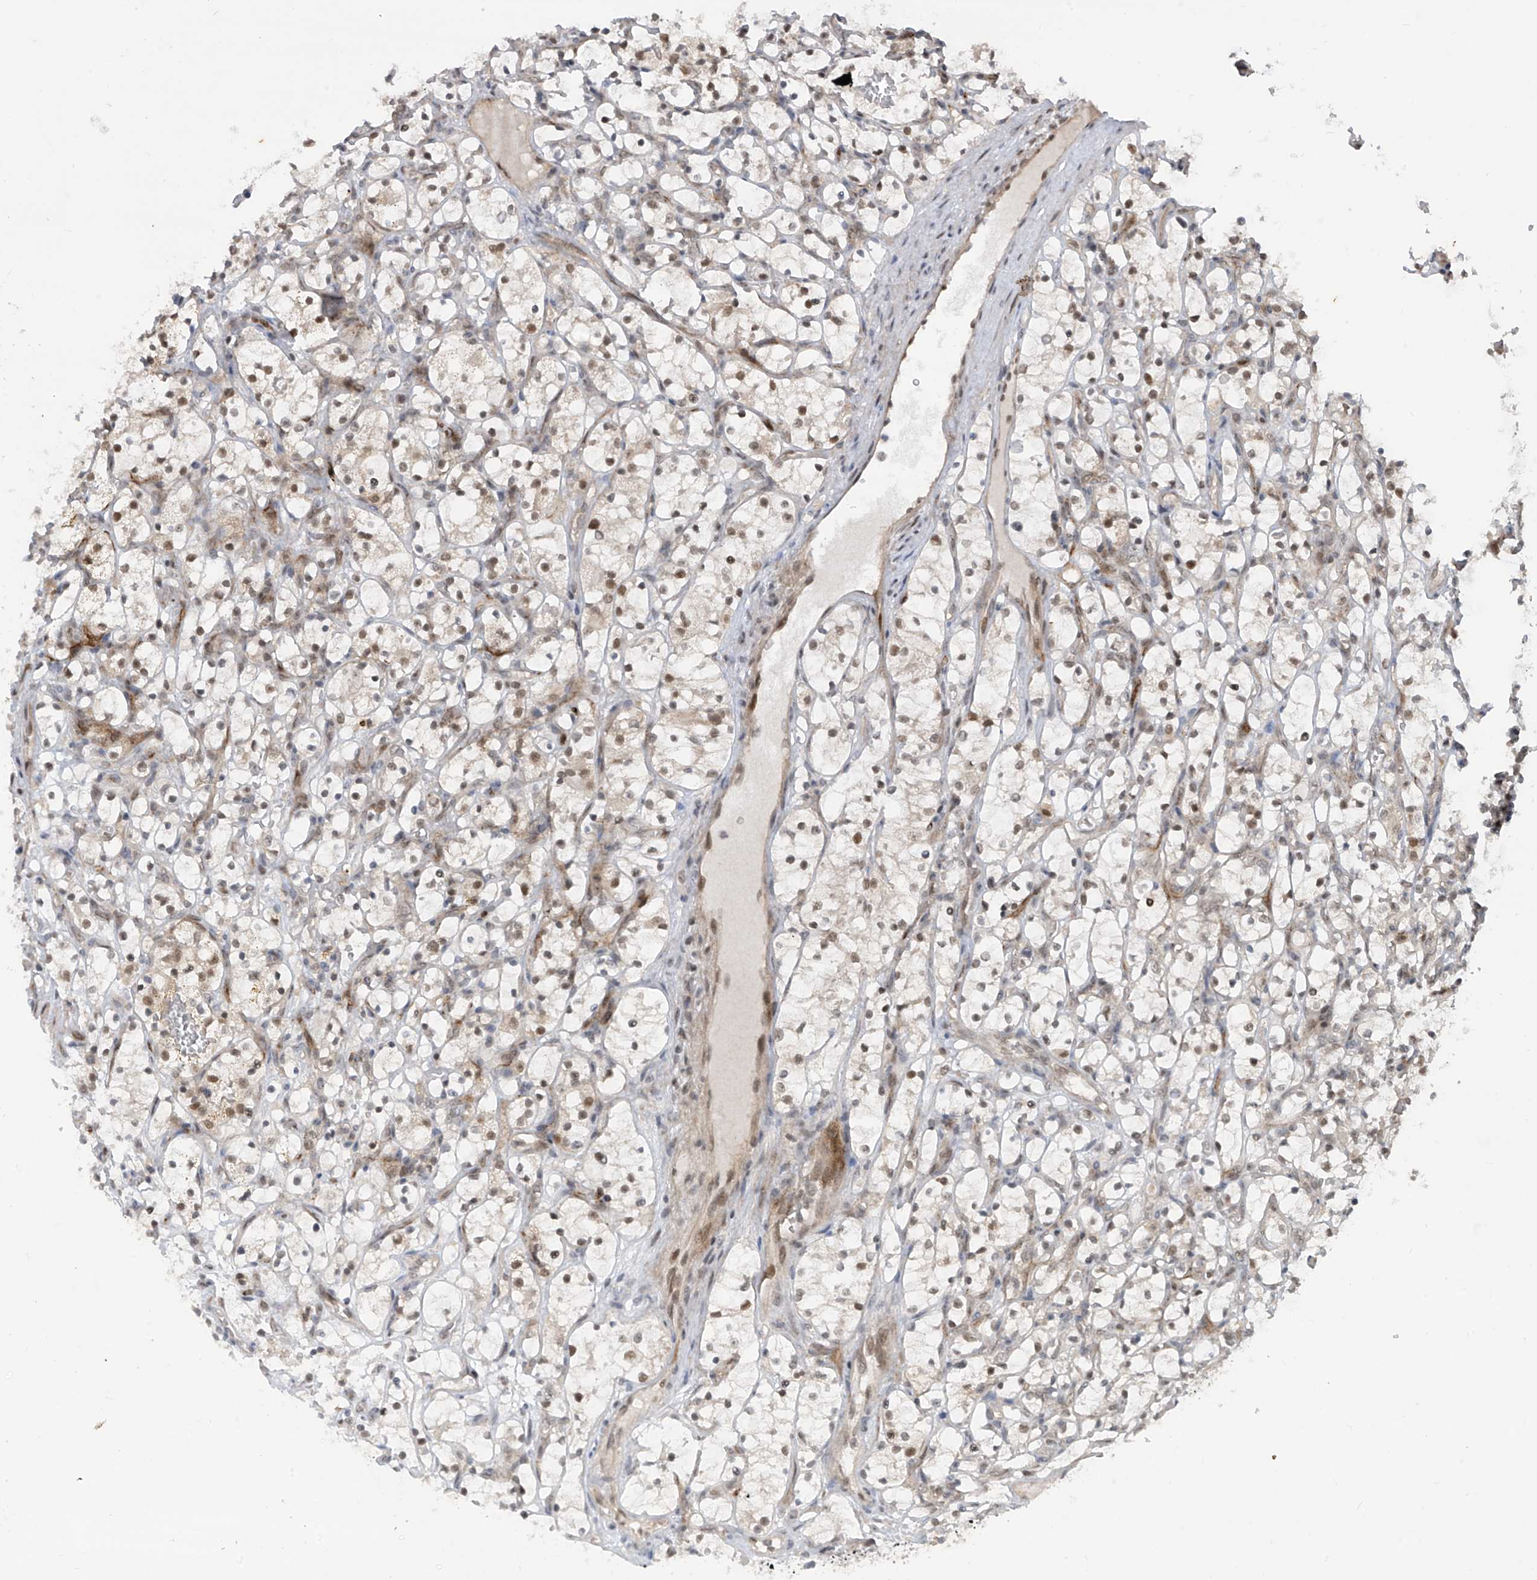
{"staining": {"intensity": "moderate", "quantity": "25%-75%", "location": "nuclear"}, "tissue": "renal cancer", "cell_type": "Tumor cells", "image_type": "cancer", "snomed": [{"axis": "morphology", "description": "Adenocarcinoma, NOS"}, {"axis": "topography", "description": "Kidney"}], "caption": "Tumor cells show medium levels of moderate nuclear expression in approximately 25%-75% of cells in renal cancer (adenocarcinoma).", "gene": "LAGE3", "patient": {"sex": "female", "age": 69}}